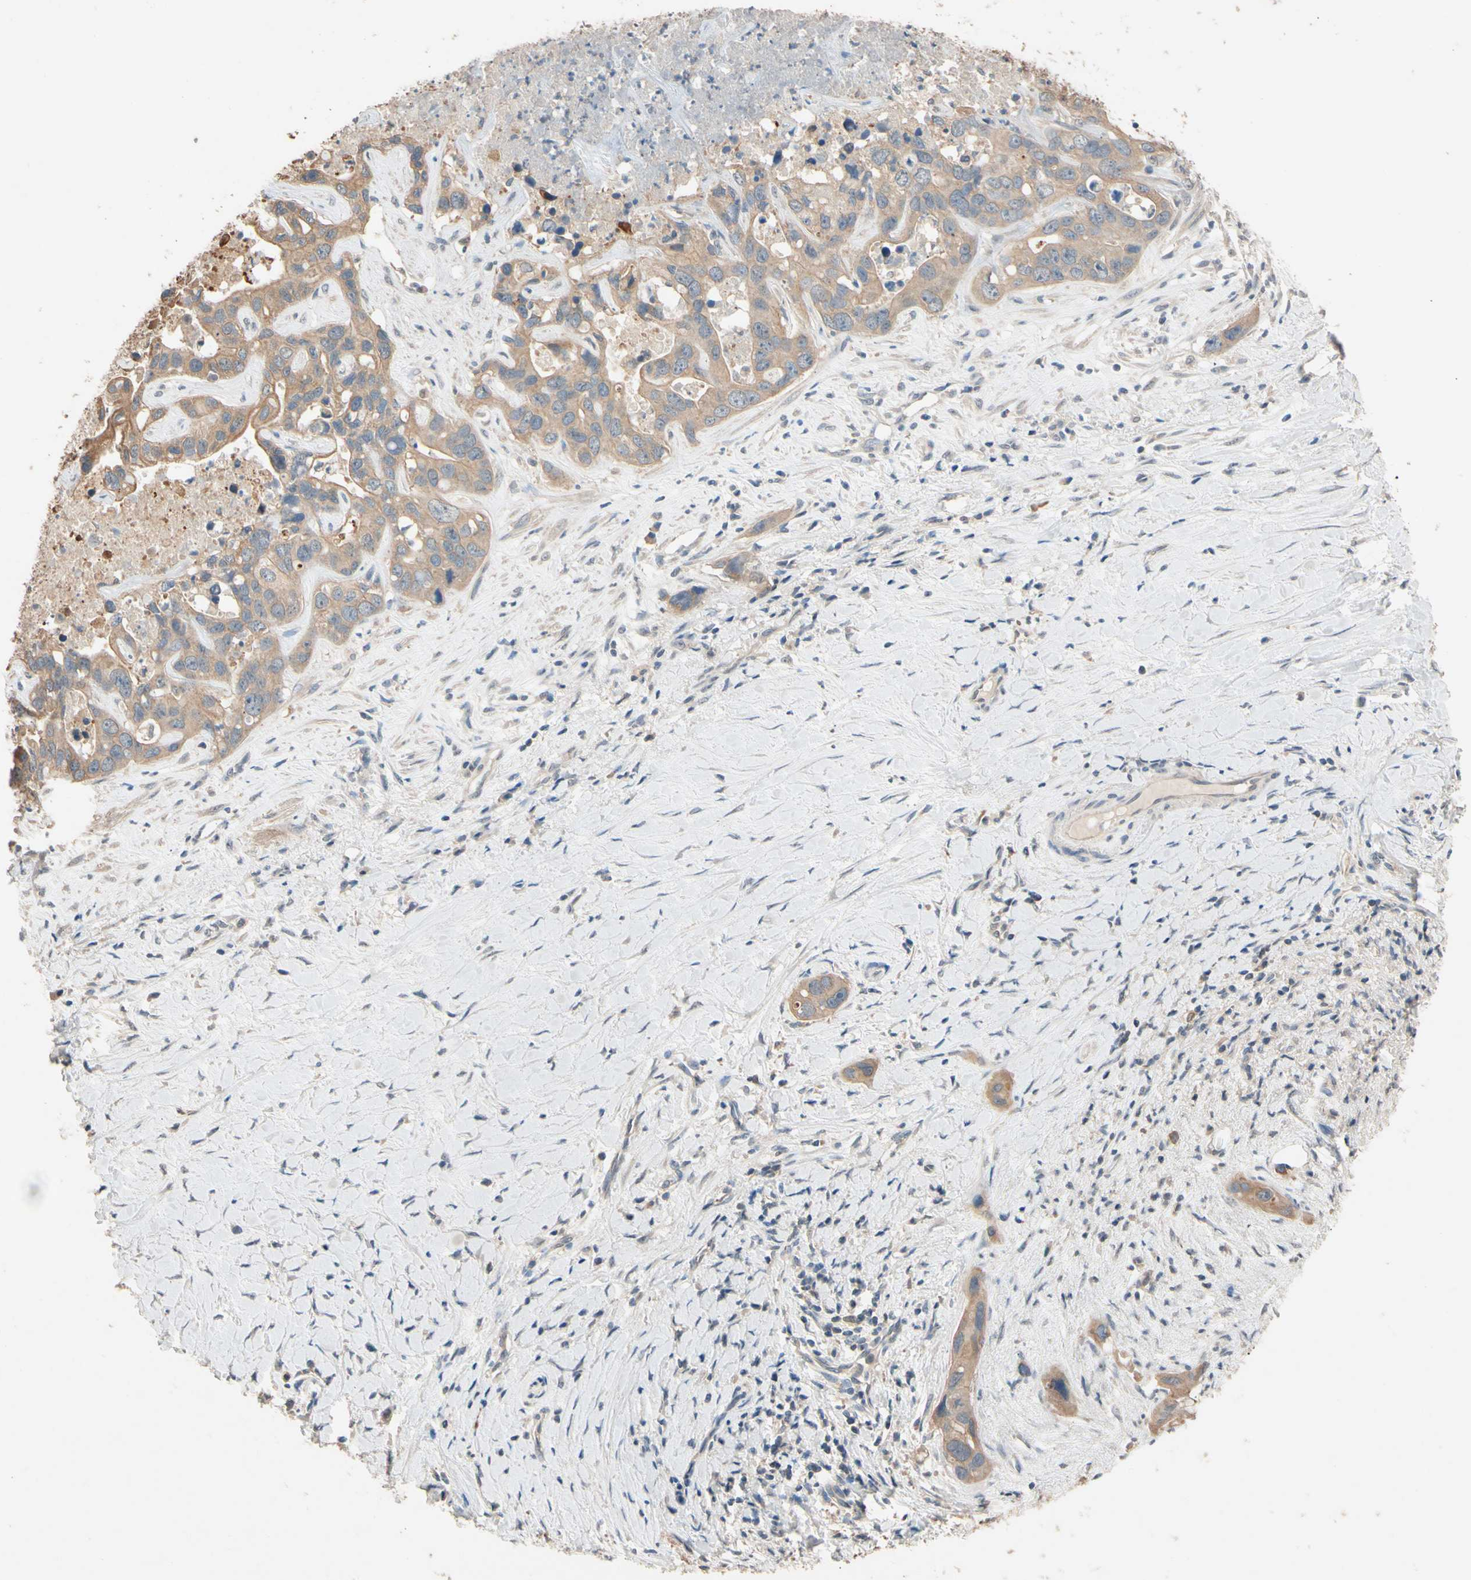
{"staining": {"intensity": "moderate", "quantity": ">75%", "location": "cytoplasmic/membranous"}, "tissue": "liver cancer", "cell_type": "Tumor cells", "image_type": "cancer", "snomed": [{"axis": "morphology", "description": "Cholangiocarcinoma"}, {"axis": "topography", "description": "Liver"}], "caption": "Brown immunohistochemical staining in liver cancer (cholangiocarcinoma) displays moderate cytoplasmic/membranous positivity in approximately >75% of tumor cells.", "gene": "MAP3K7", "patient": {"sex": "female", "age": 65}}